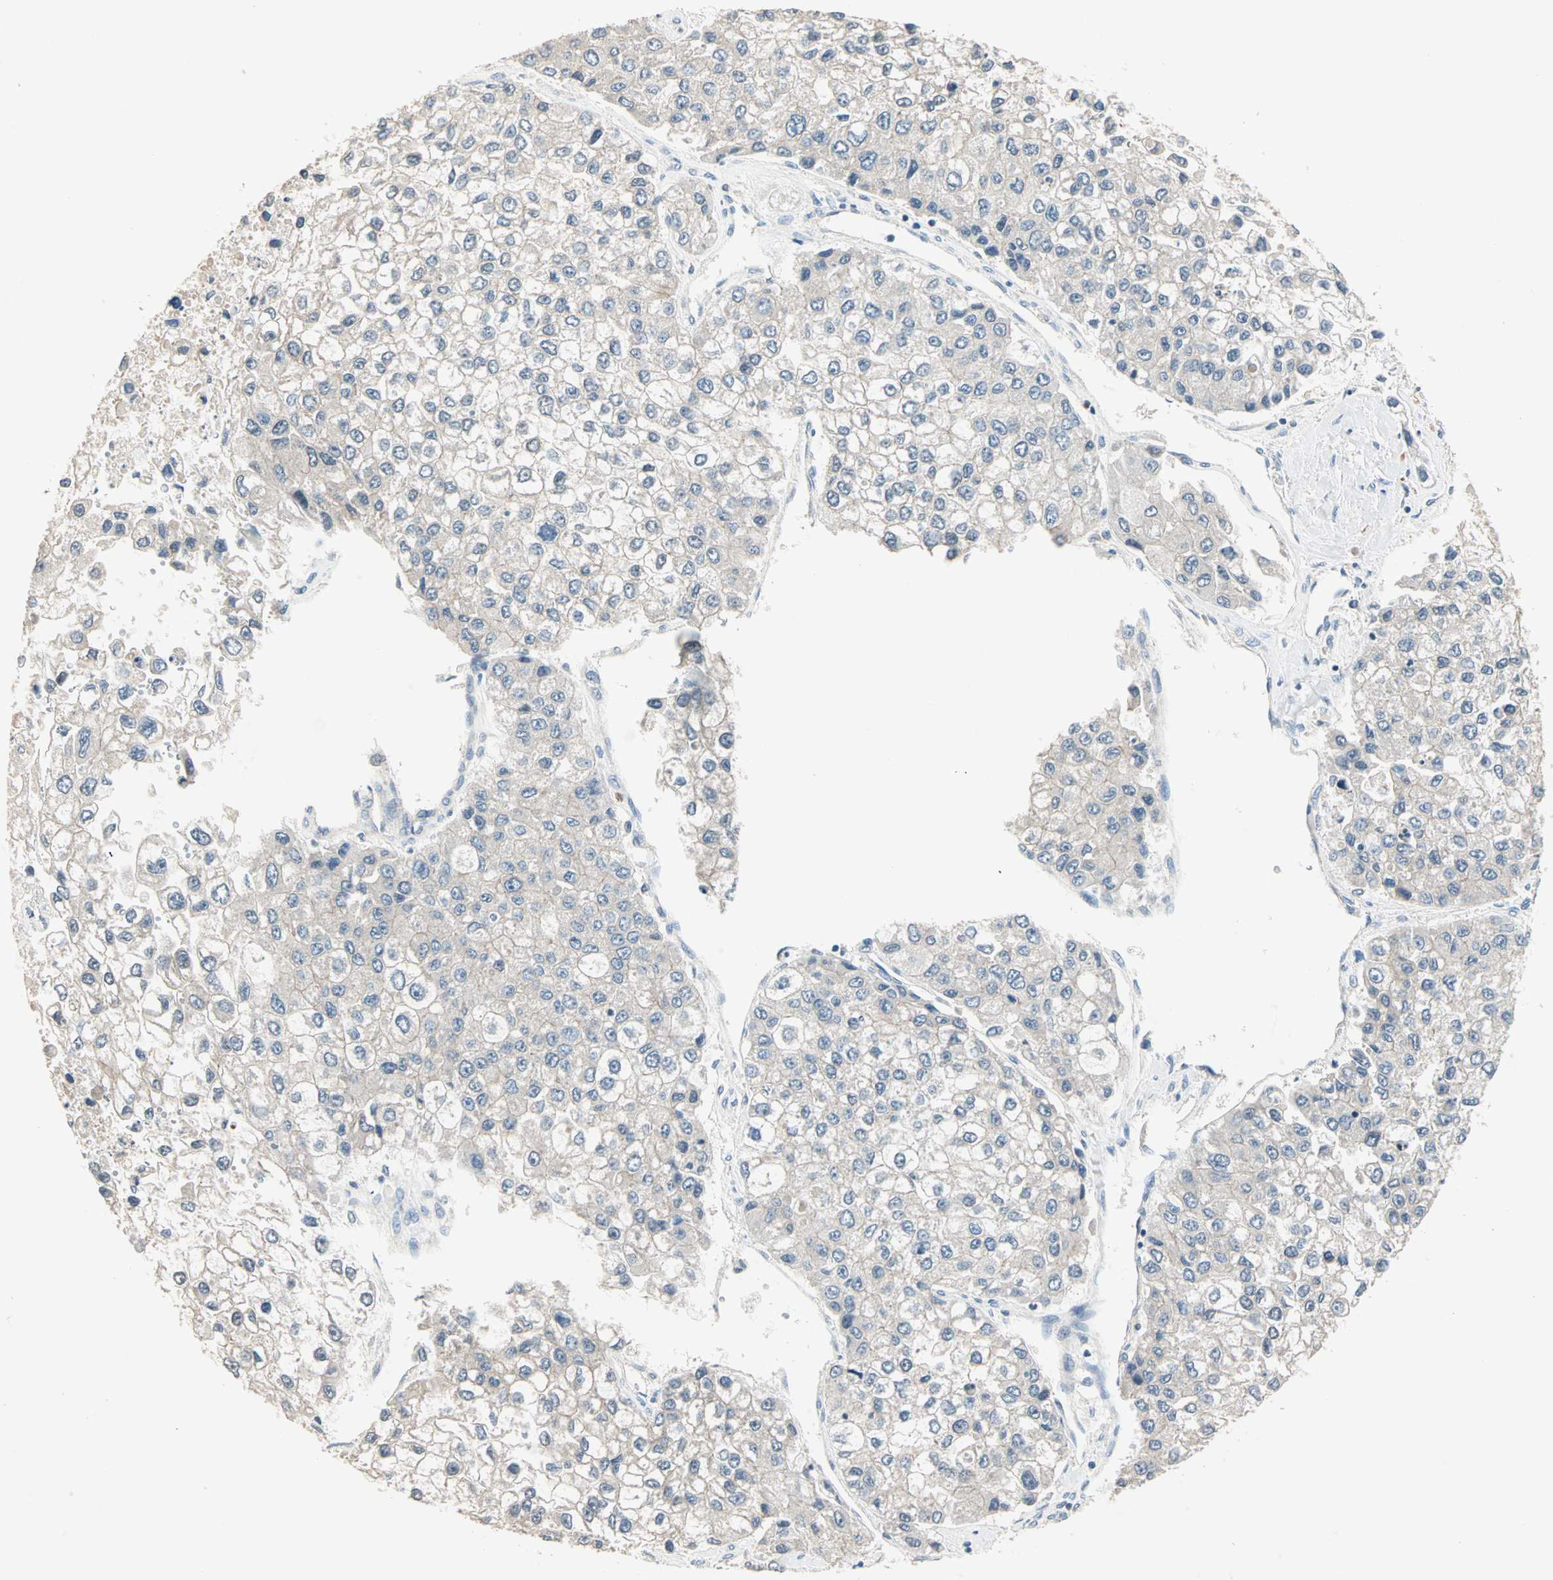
{"staining": {"intensity": "weak", "quantity": "<25%", "location": "cytoplasmic/membranous"}, "tissue": "liver cancer", "cell_type": "Tumor cells", "image_type": "cancer", "snomed": [{"axis": "morphology", "description": "Carcinoma, Hepatocellular, NOS"}, {"axis": "topography", "description": "Liver"}], "caption": "IHC of human liver cancer reveals no staining in tumor cells.", "gene": "TTF2", "patient": {"sex": "female", "age": 66}}